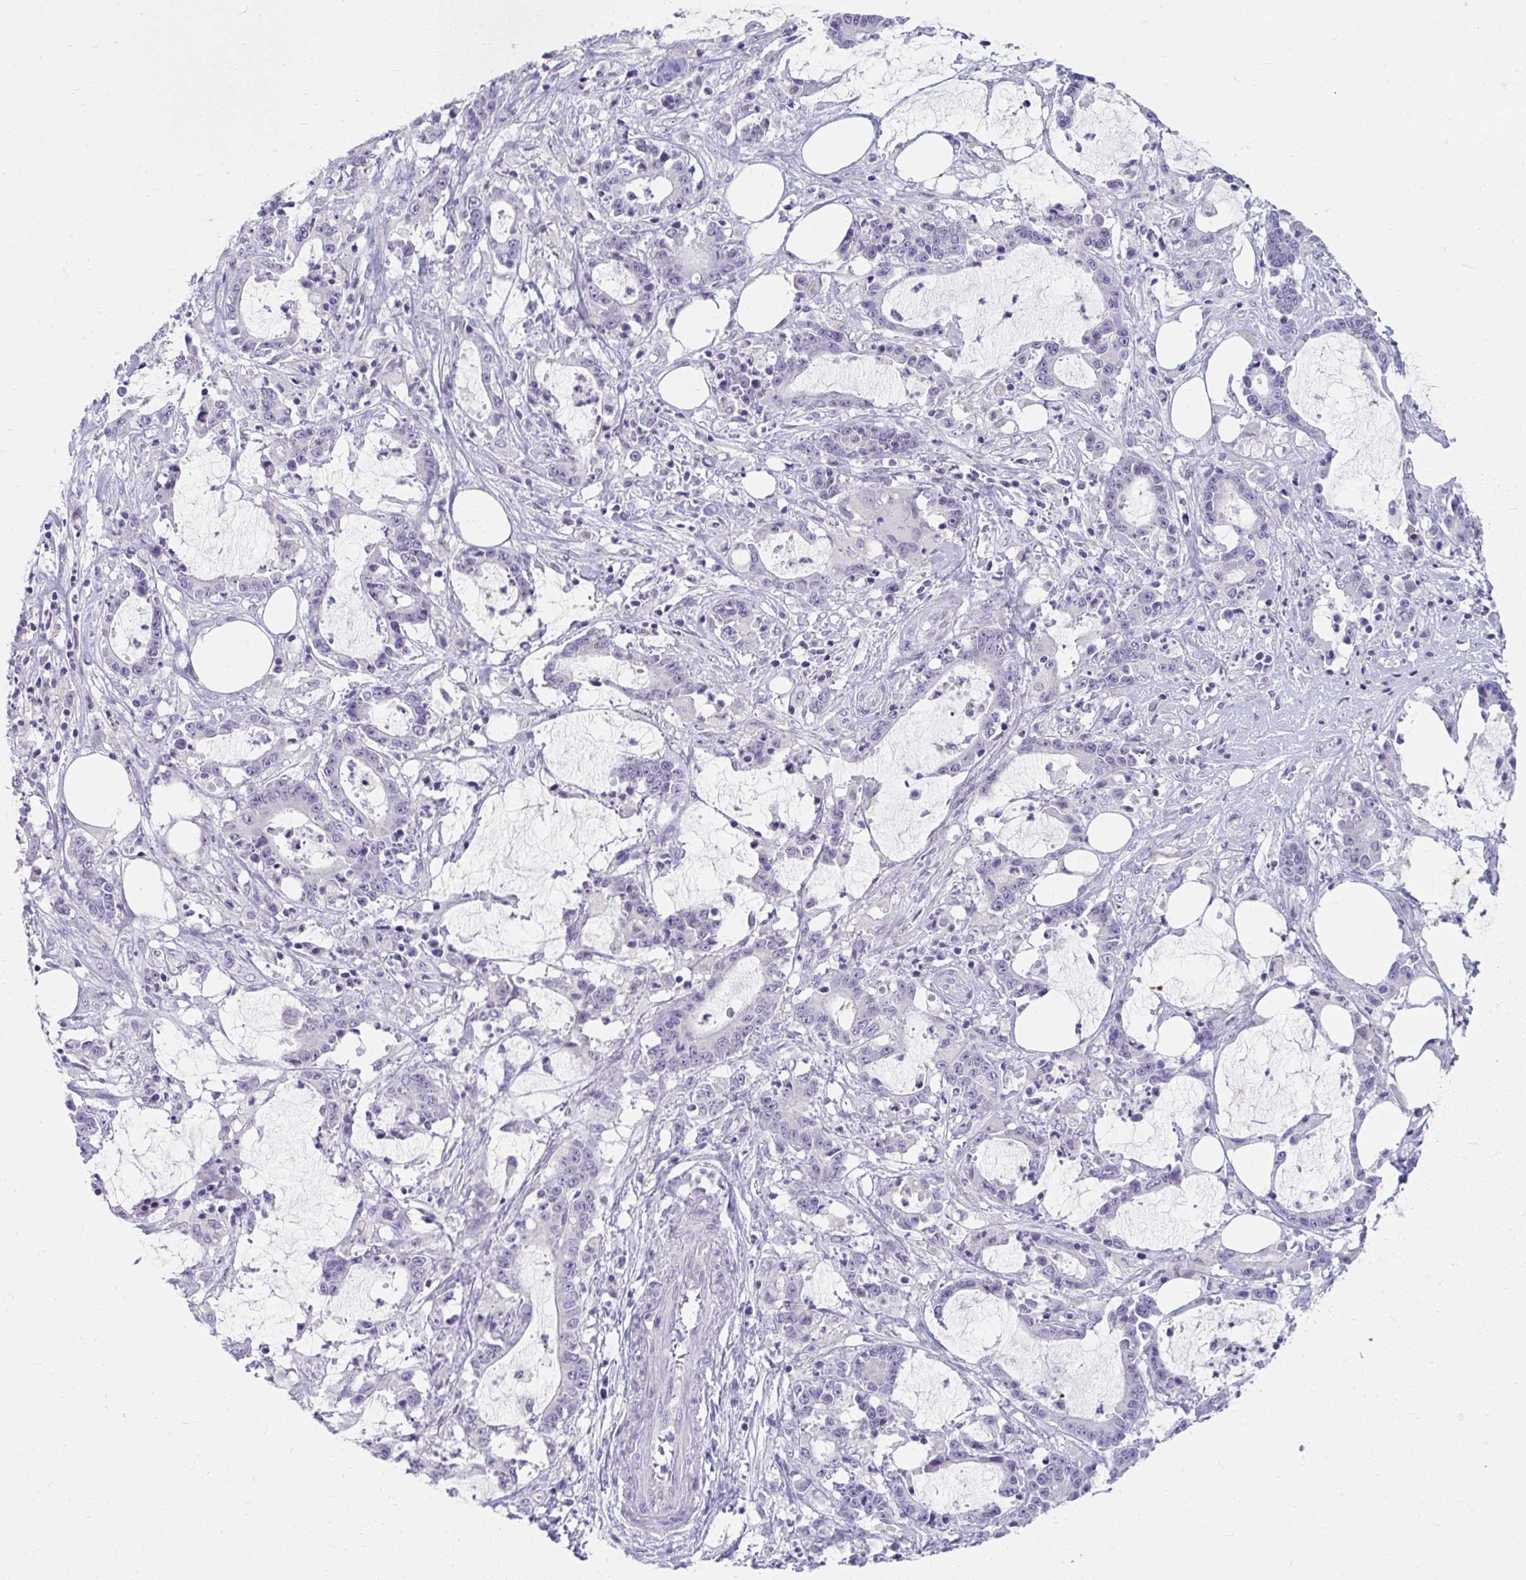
{"staining": {"intensity": "negative", "quantity": "none", "location": "none"}, "tissue": "stomach cancer", "cell_type": "Tumor cells", "image_type": "cancer", "snomed": [{"axis": "morphology", "description": "Adenocarcinoma, NOS"}, {"axis": "topography", "description": "Stomach, upper"}], "caption": "Immunohistochemistry (IHC) of human stomach adenocarcinoma demonstrates no expression in tumor cells.", "gene": "UGT3A2", "patient": {"sex": "male", "age": 68}}